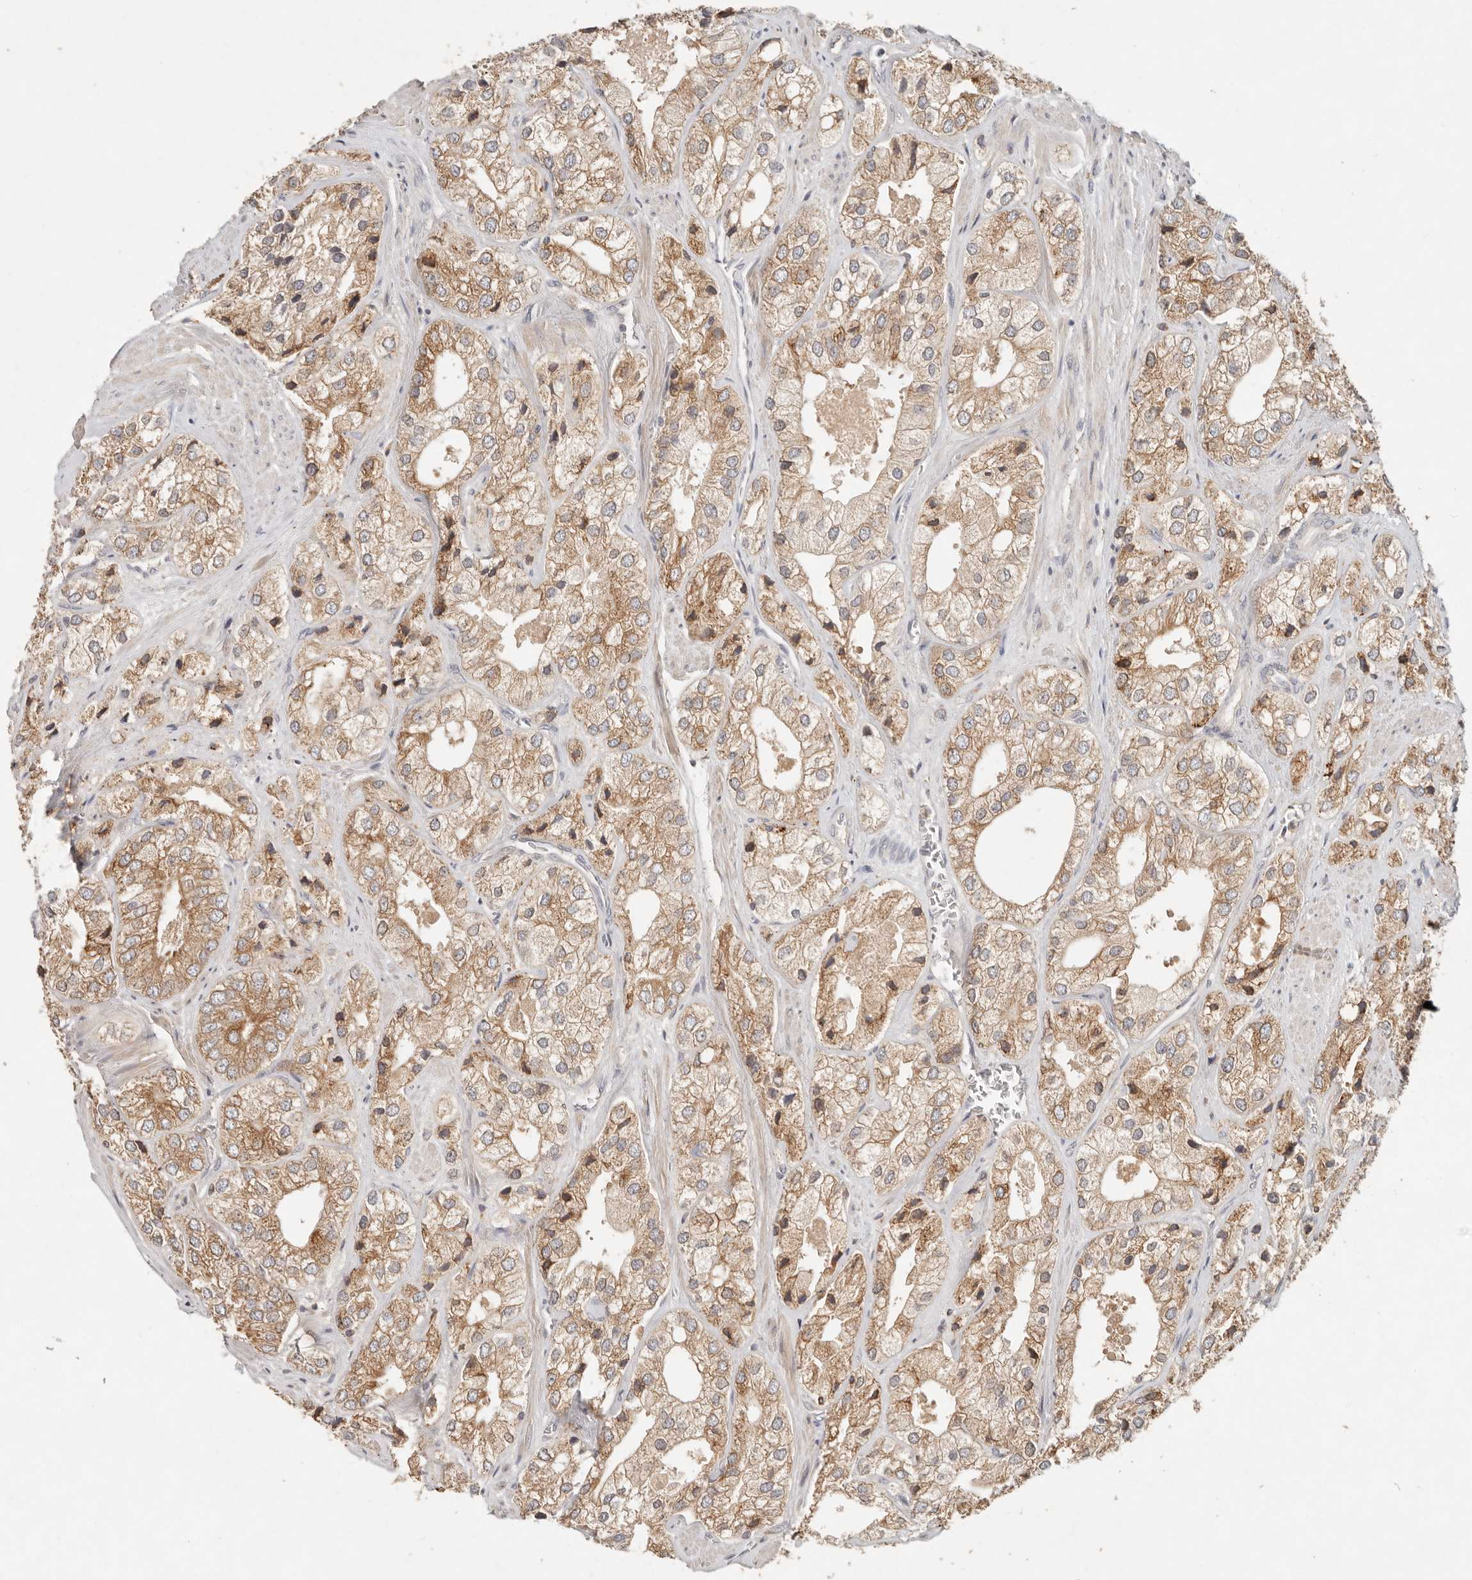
{"staining": {"intensity": "moderate", "quantity": ">75%", "location": "cytoplasmic/membranous"}, "tissue": "prostate cancer", "cell_type": "Tumor cells", "image_type": "cancer", "snomed": [{"axis": "morphology", "description": "Adenocarcinoma, High grade"}, {"axis": "topography", "description": "Prostate"}], "caption": "This is a micrograph of immunohistochemistry (IHC) staining of adenocarcinoma (high-grade) (prostate), which shows moderate positivity in the cytoplasmic/membranous of tumor cells.", "gene": "ARHGEF10L", "patient": {"sex": "male", "age": 50}}